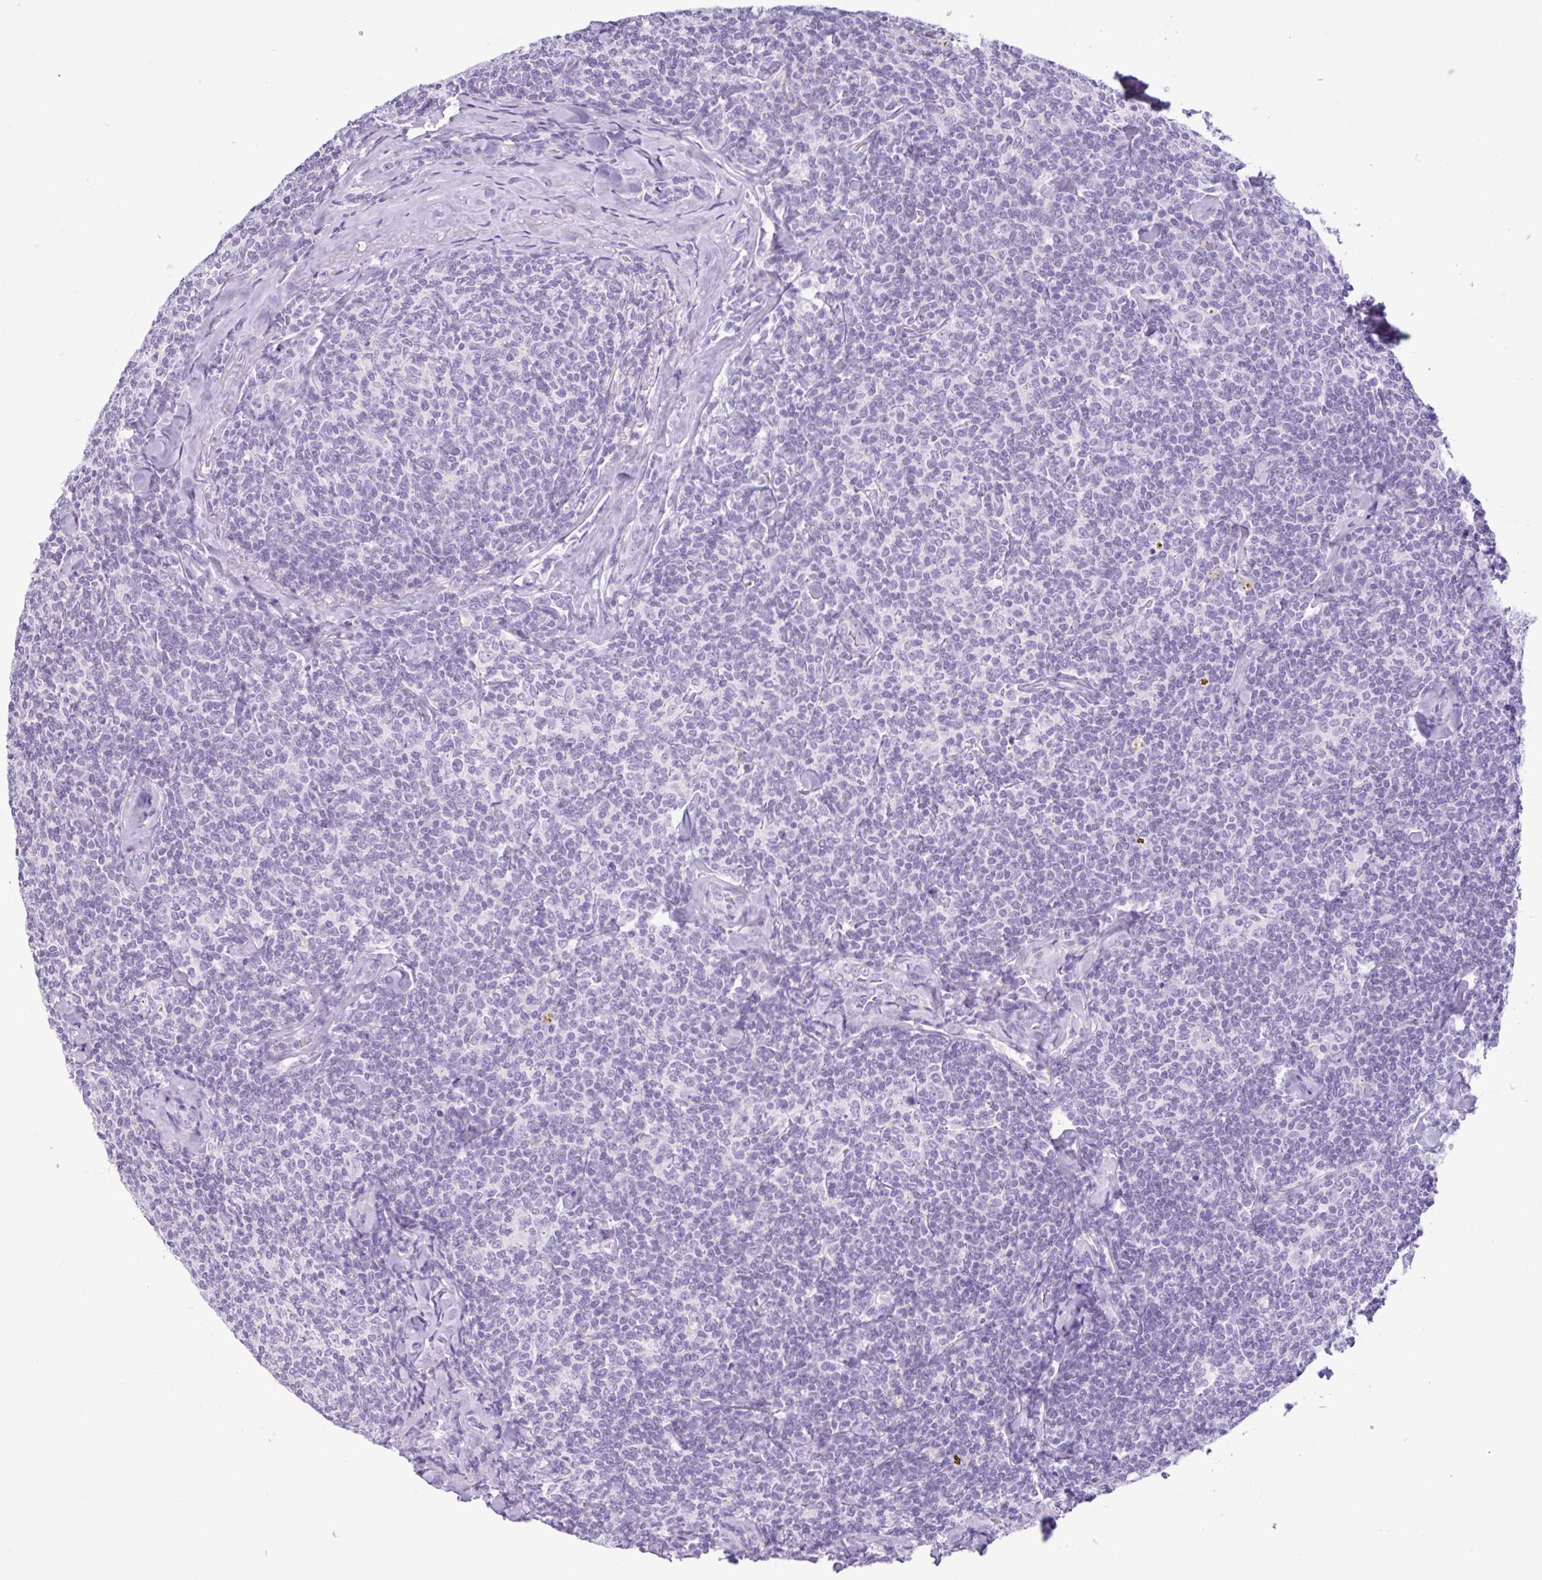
{"staining": {"intensity": "negative", "quantity": "none", "location": "none"}, "tissue": "lymphoma", "cell_type": "Tumor cells", "image_type": "cancer", "snomed": [{"axis": "morphology", "description": "Malignant lymphoma, non-Hodgkin's type, Low grade"}, {"axis": "topography", "description": "Lymph node"}], "caption": "Immunohistochemistry photomicrograph of lymphoma stained for a protein (brown), which displays no positivity in tumor cells.", "gene": "CTSE", "patient": {"sex": "female", "age": 56}}